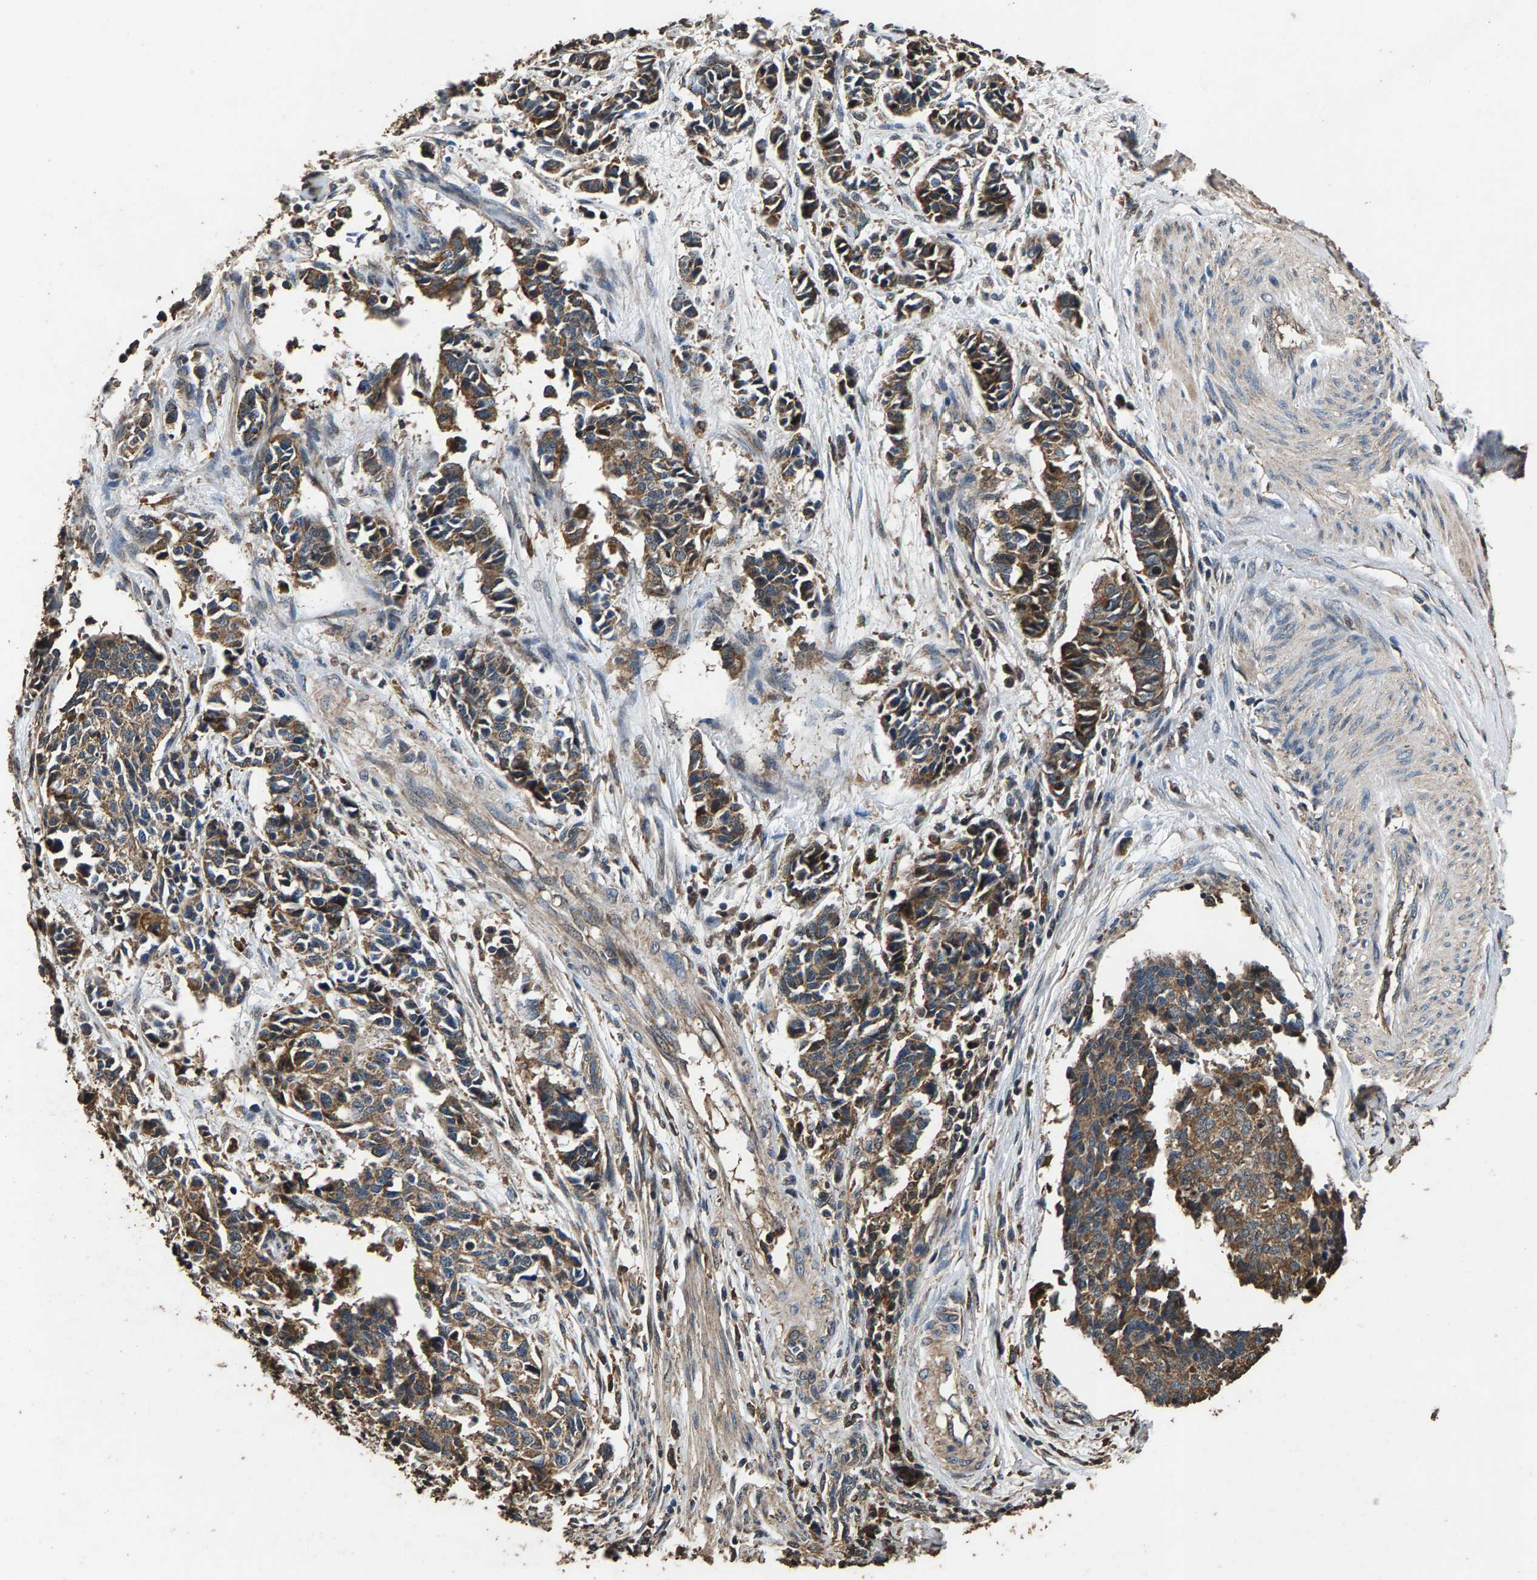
{"staining": {"intensity": "moderate", "quantity": ">75%", "location": "cytoplasmic/membranous"}, "tissue": "cervical cancer", "cell_type": "Tumor cells", "image_type": "cancer", "snomed": [{"axis": "morphology", "description": "Normal tissue, NOS"}, {"axis": "morphology", "description": "Squamous cell carcinoma, NOS"}, {"axis": "topography", "description": "Cervix"}], "caption": "Immunohistochemistry (DAB (3,3'-diaminobenzidine)) staining of human squamous cell carcinoma (cervical) shows moderate cytoplasmic/membranous protein staining in approximately >75% of tumor cells.", "gene": "MRPL27", "patient": {"sex": "female", "age": 35}}